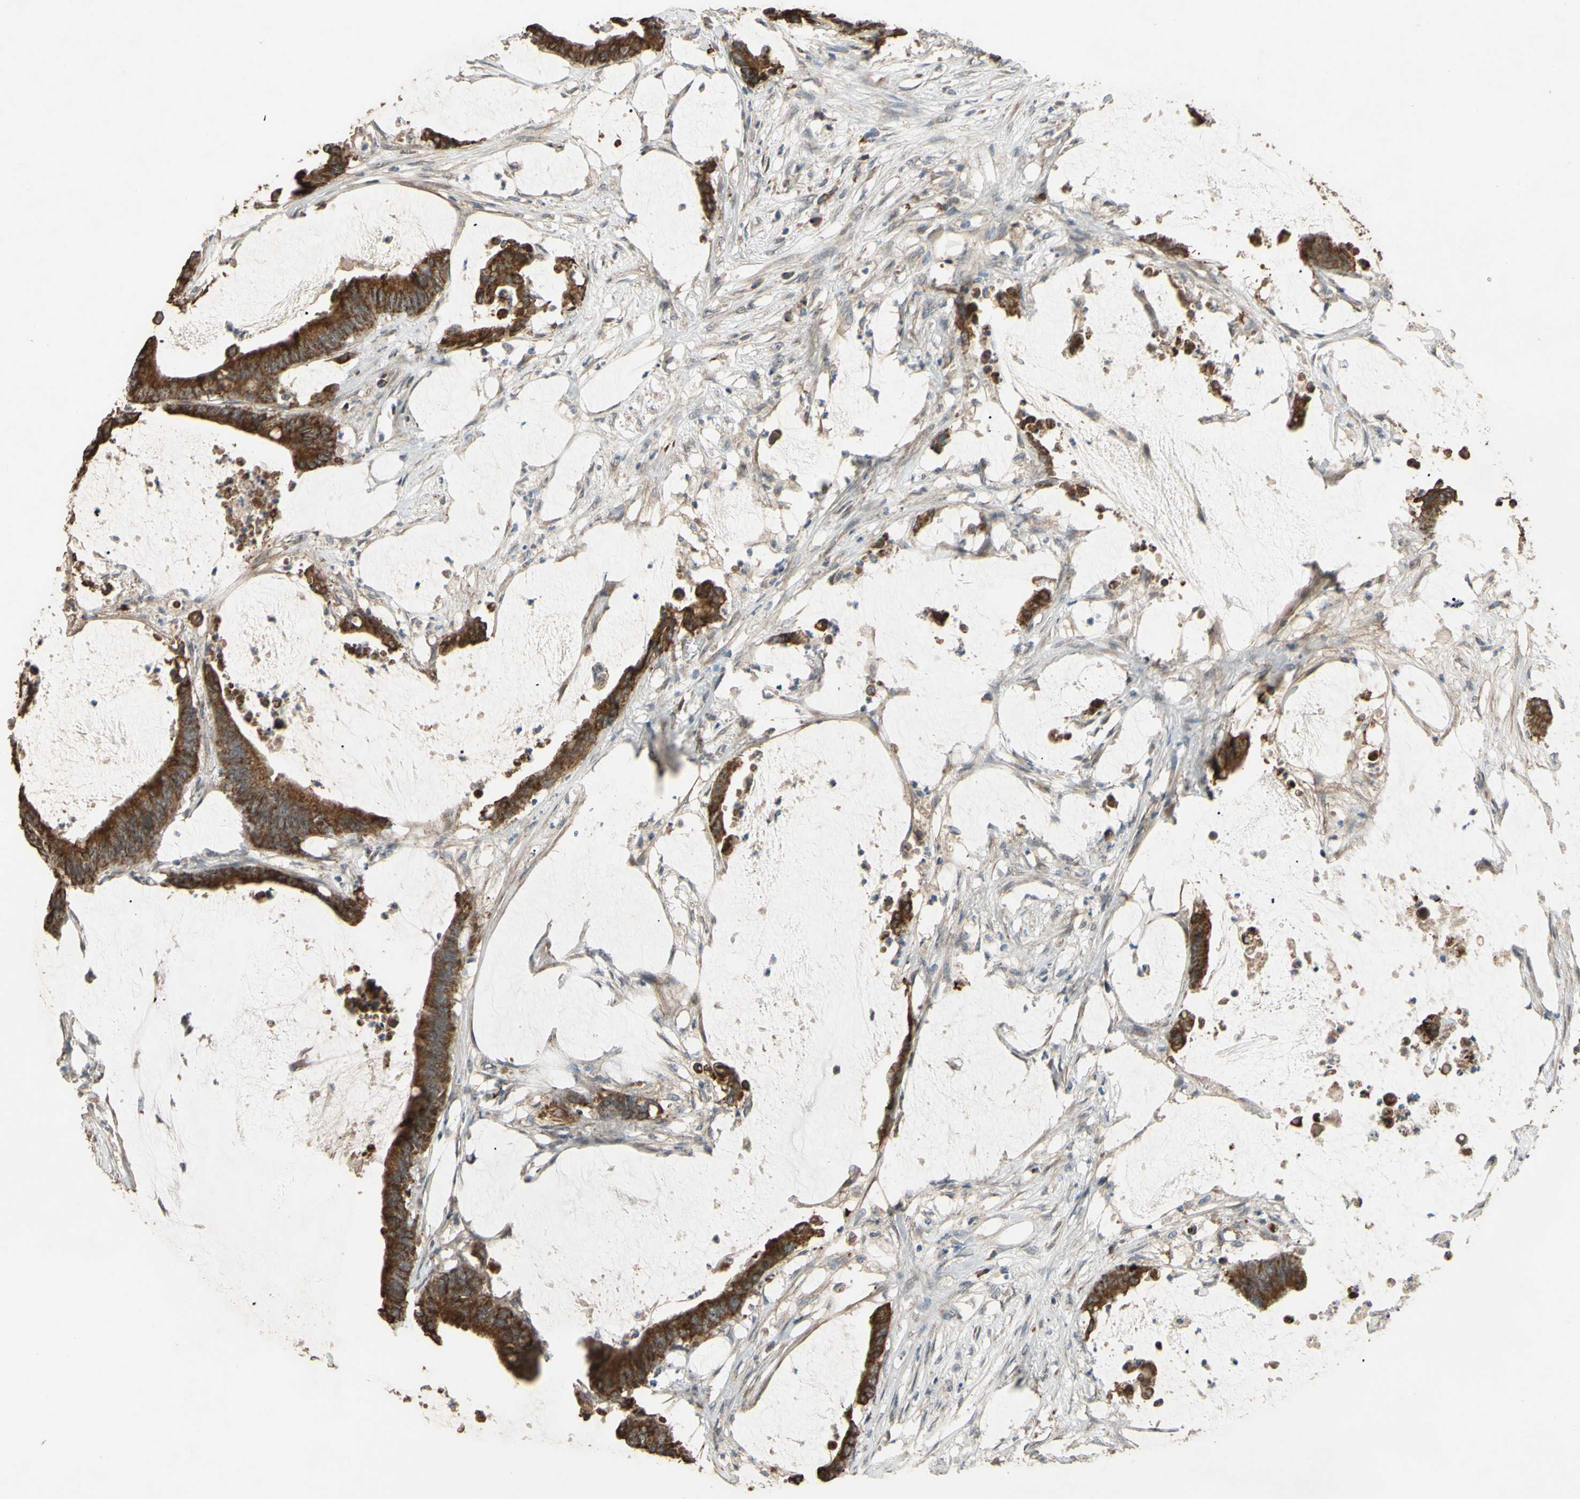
{"staining": {"intensity": "strong", "quantity": ">75%", "location": "cytoplasmic/membranous"}, "tissue": "colorectal cancer", "cell_type": "Tumor cells", "image_type": "cancer", "snomed": [{"axis": "morphology", "description": "Adenocarcinoma, NOS"}, {"axis": "topography", "description": "Rectum"}], "caption": "A micrograph of human colorectal cancer (adenocarcinoma) stained for a protein demonstrates strong cytoplasmic/membranous brown staining in tumor cells. The protein is shown in brown color, while the nuclei are stained blue.", "gene": "CD164", "patient": {"sex": "female", "age": 66}}